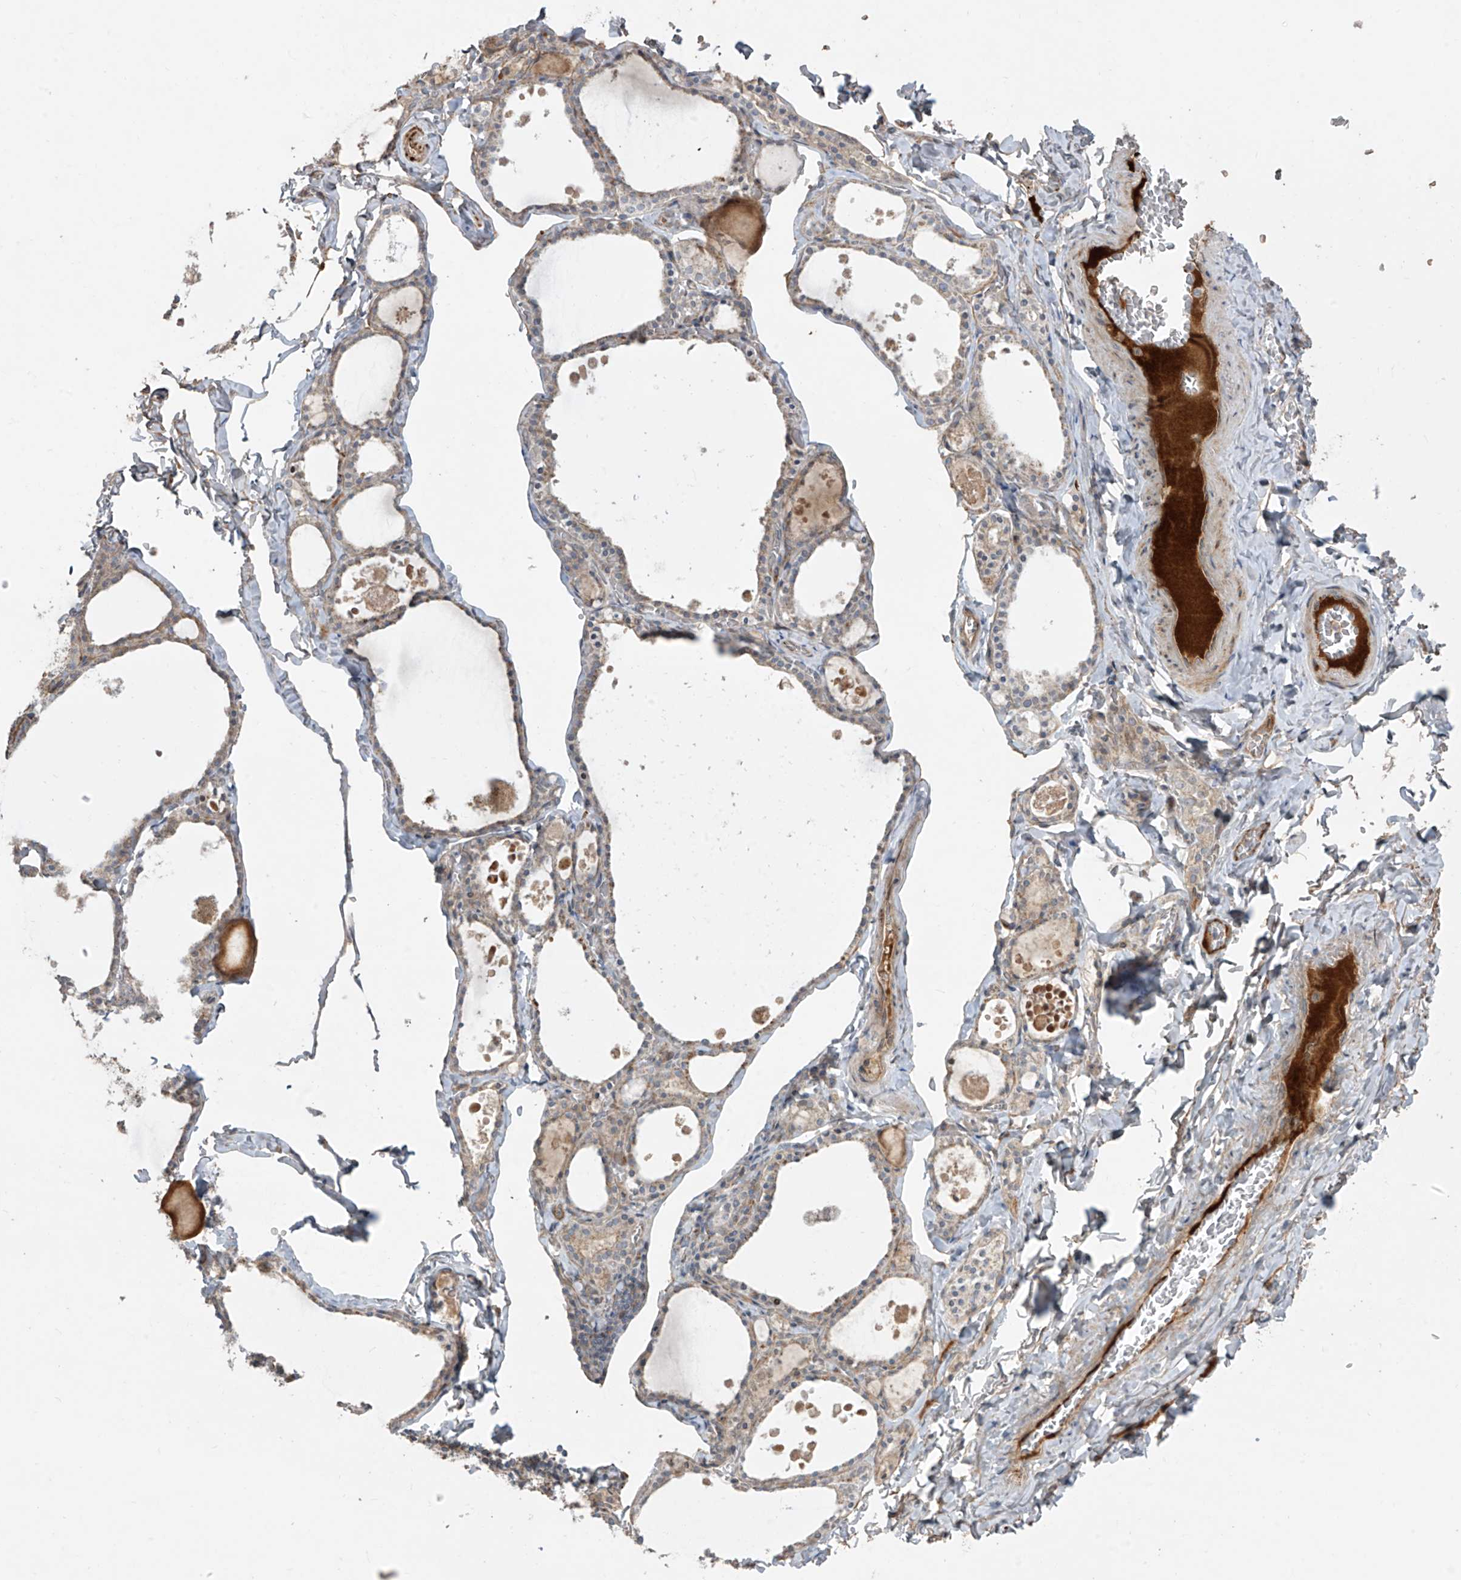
{"staining": {"intensity": "weak", "quantity": "25%-75%", "location": "cytoplasmic/membranous"}, "tissue": "thyroid gland", "cell_type": "Glandular cells", "image_type": "normal", "snomed": [{"axis": "morphology", "description": "Normal tissue, NOS"}, {"axis": "topography", "description": "Thyroid gland"}], "caption": "Protein analysis of normal thyroid gland exhibits weak cytoplasmic/membranous staining in about 25%-75% of glandular cells.", "gene": "ABTB1", "patient": {"sex": "male", "age": 56}}